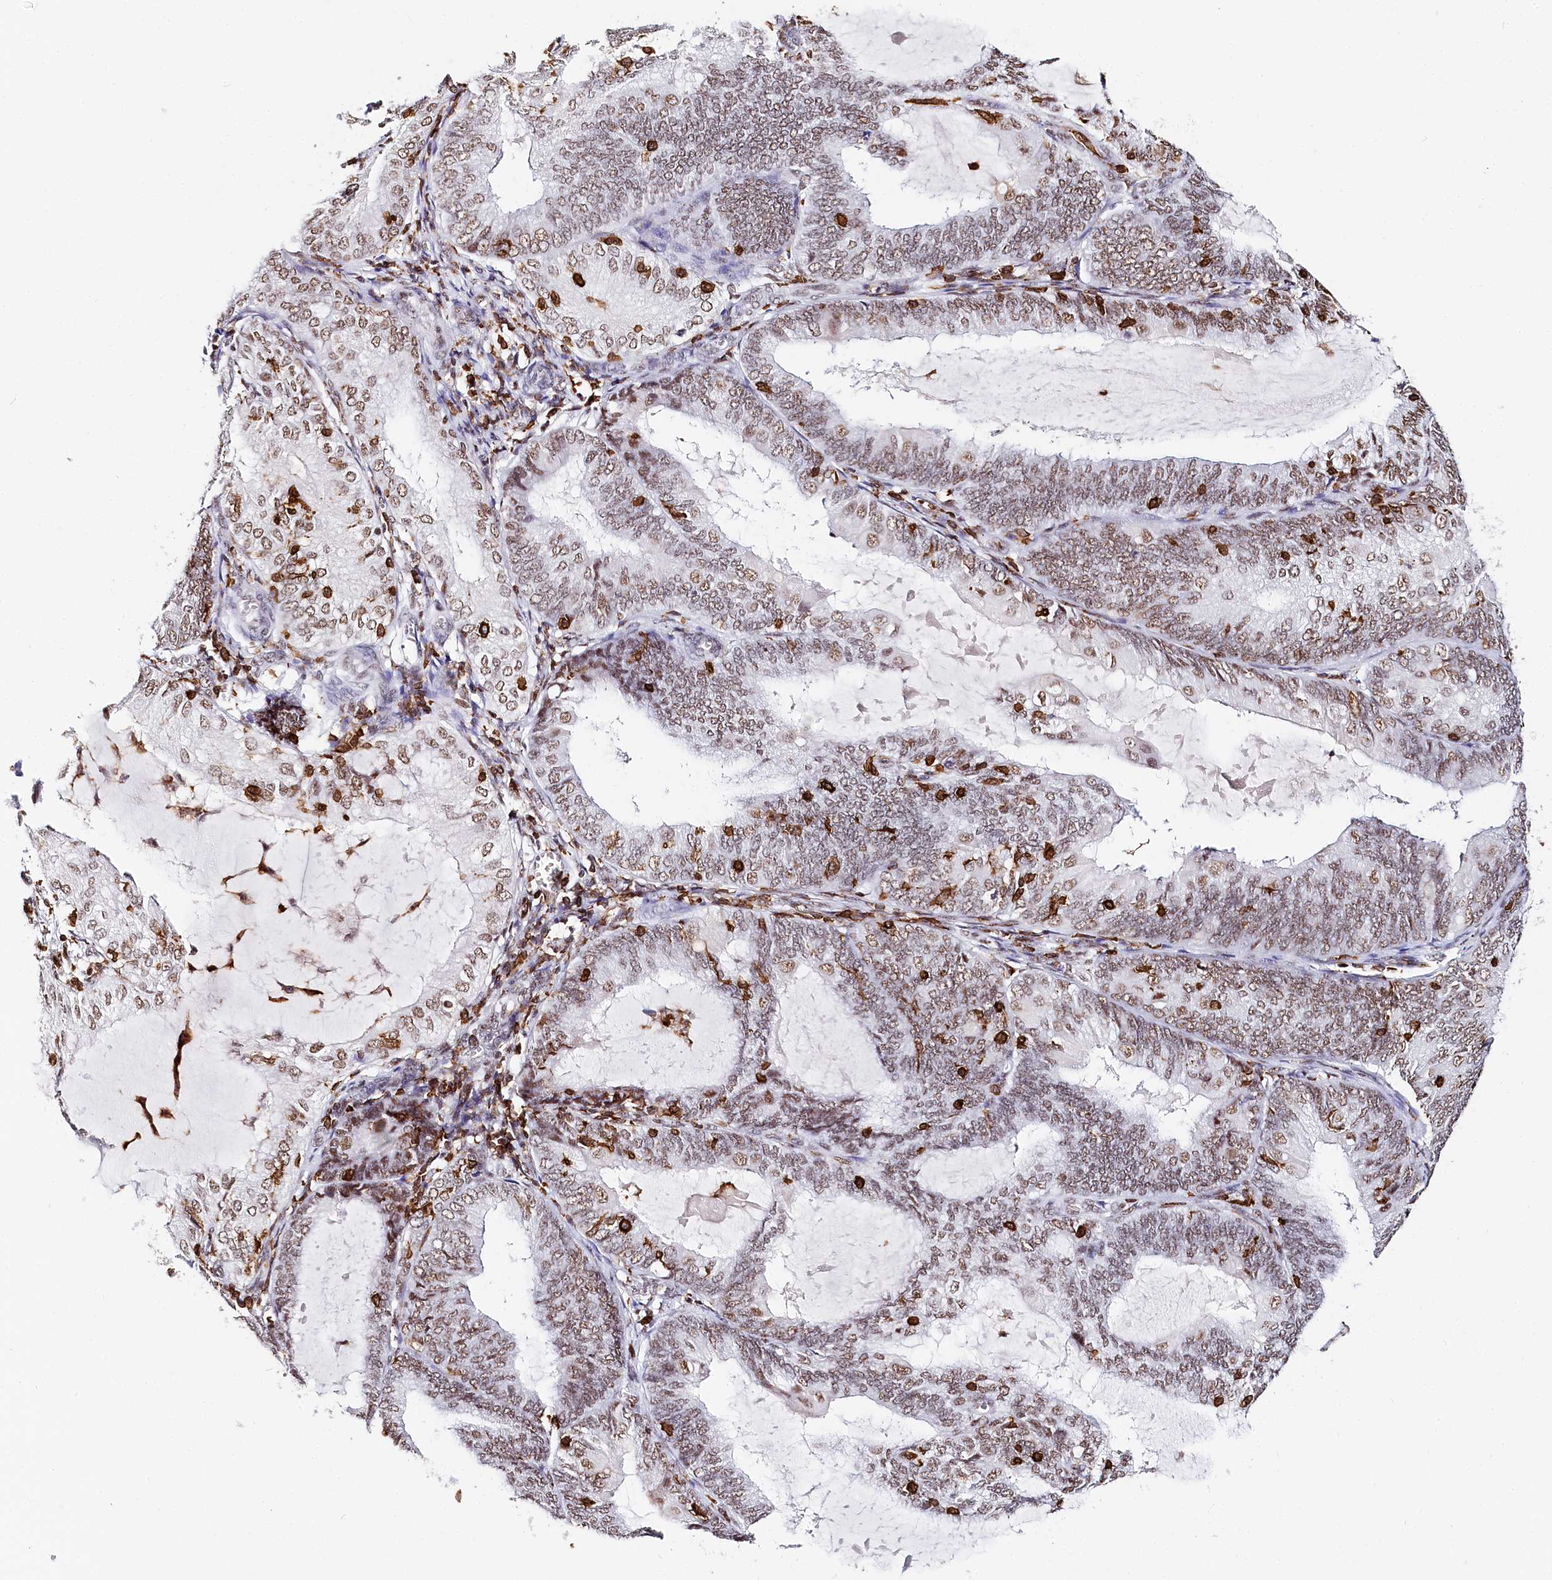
{"staining": {"intensity": "moderate", "quantity": ">75%", "location": "nuclear"}, "tissue": "endometrial cancer", "cell_type": "Tumor cells", "image_type": "cancer", "snomed": [{"axis": "morphology", "description": "Adenocarcinoma, NOS"}, {"axis": "topography", "description": "Endometrium"}], "caption": "The micrograph exhibits staining of adenocarcinoma (endometrial), revealing moderate nuclear protein expression (brown color) within tumor cells. The staining was performed using DAB (3,3'-diaminobenzidine), with brown indicating positive protein expression. Nuclei are stained blue with hematoxylin.", "gene": "BARD1", "patient": {"sex": "female", "age": 81}}